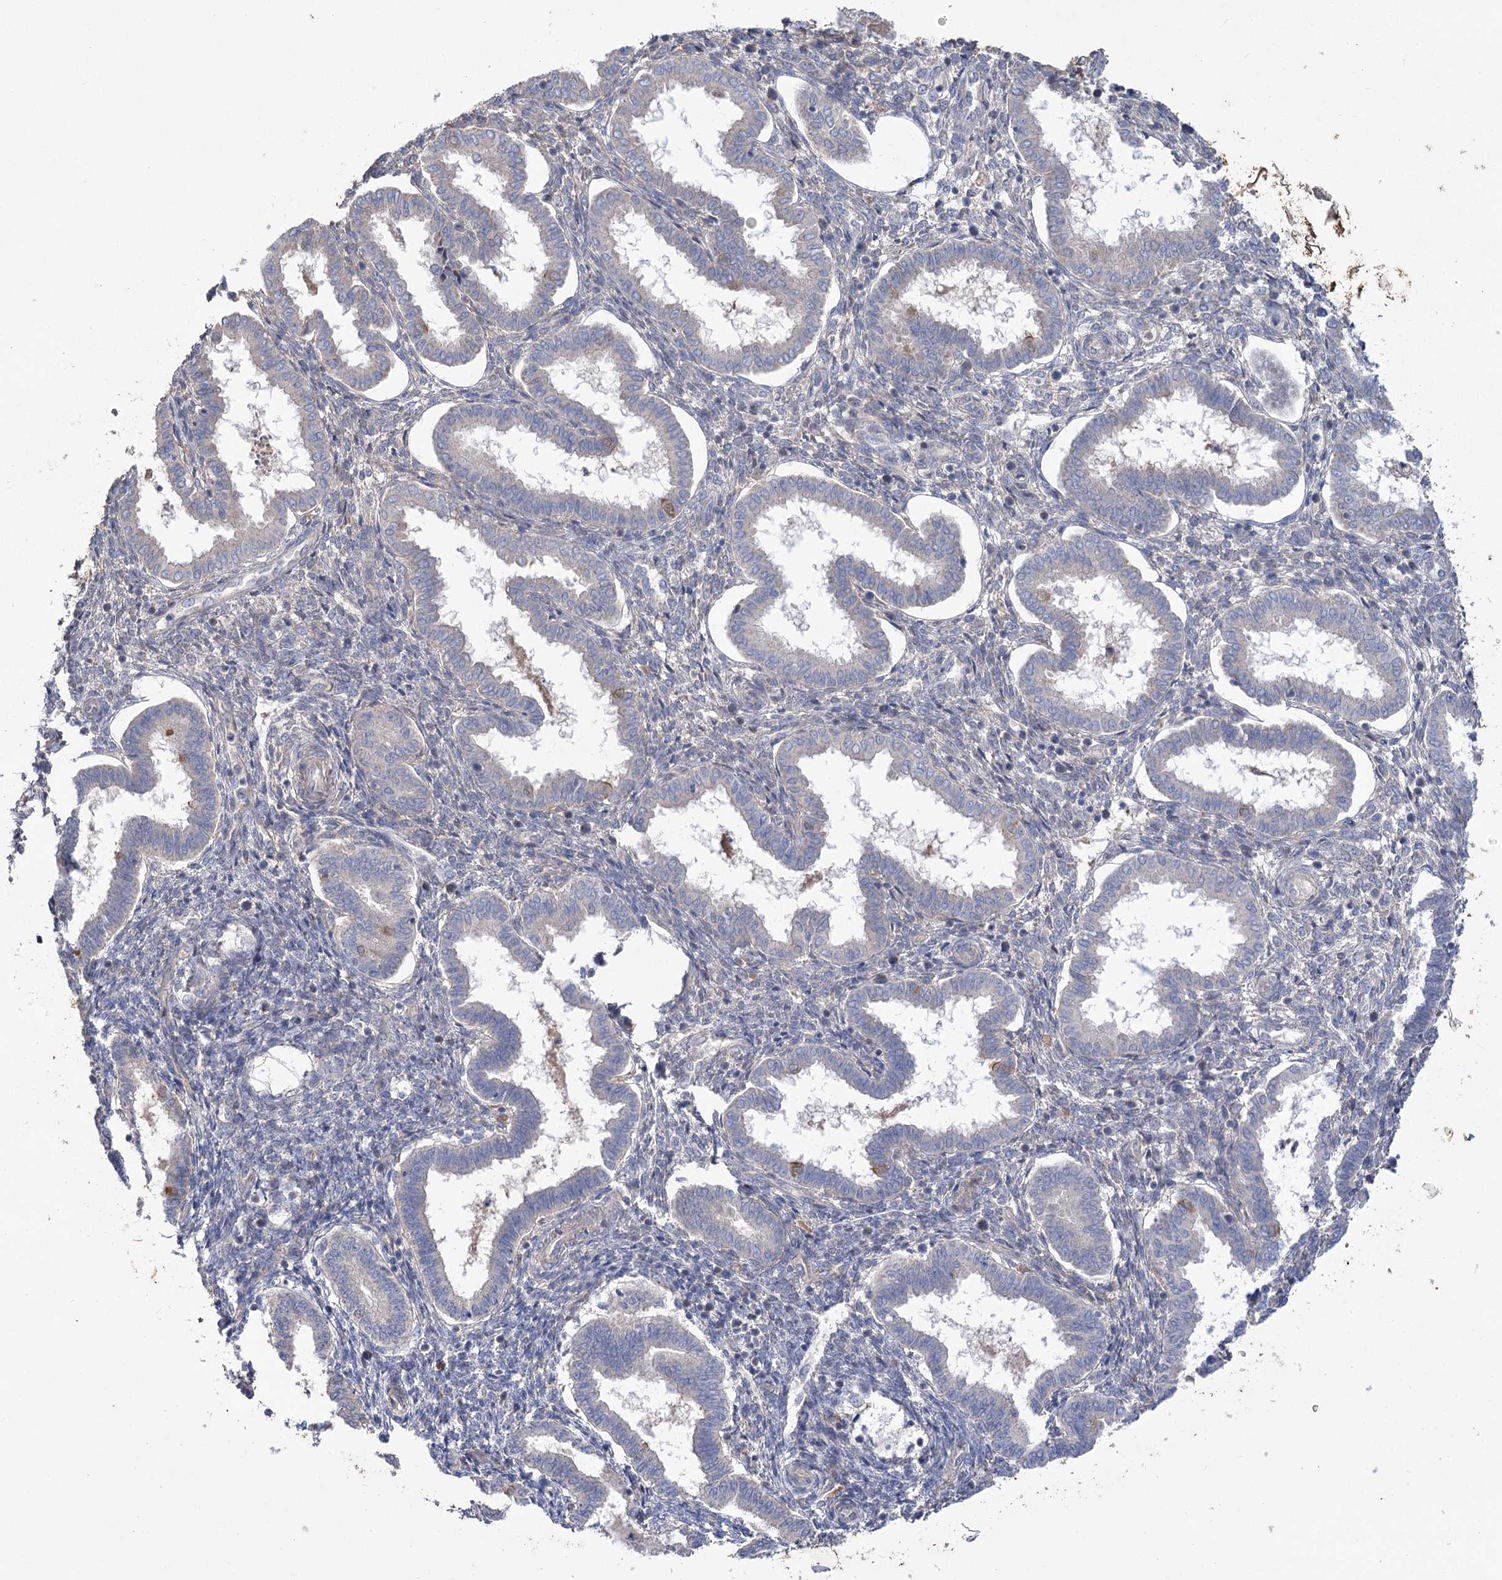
{"staining": {"intensity": "negative", "quantity": "none", "location": "none"}, "tissue": "endometrium", "cell_type": "Cells in endometrial stroma", "image_type": "normal", "snomed": [{"axis": "morphology", "description": "Normal tissue, NOS"}, {"axis": "topography", "description": "Endometrium"}], "caption": "A high-resolution image shows immunohistochemistry staining of benign endometrium, which displays no significant positivity in cells in endometrial stroma. (DAB (3,3'-diaminobenzidine) IHC visualized using brightfield microscopy, high magnification).", "gene": "PBLD", "patient": {"sex": "female", "age": 24}}